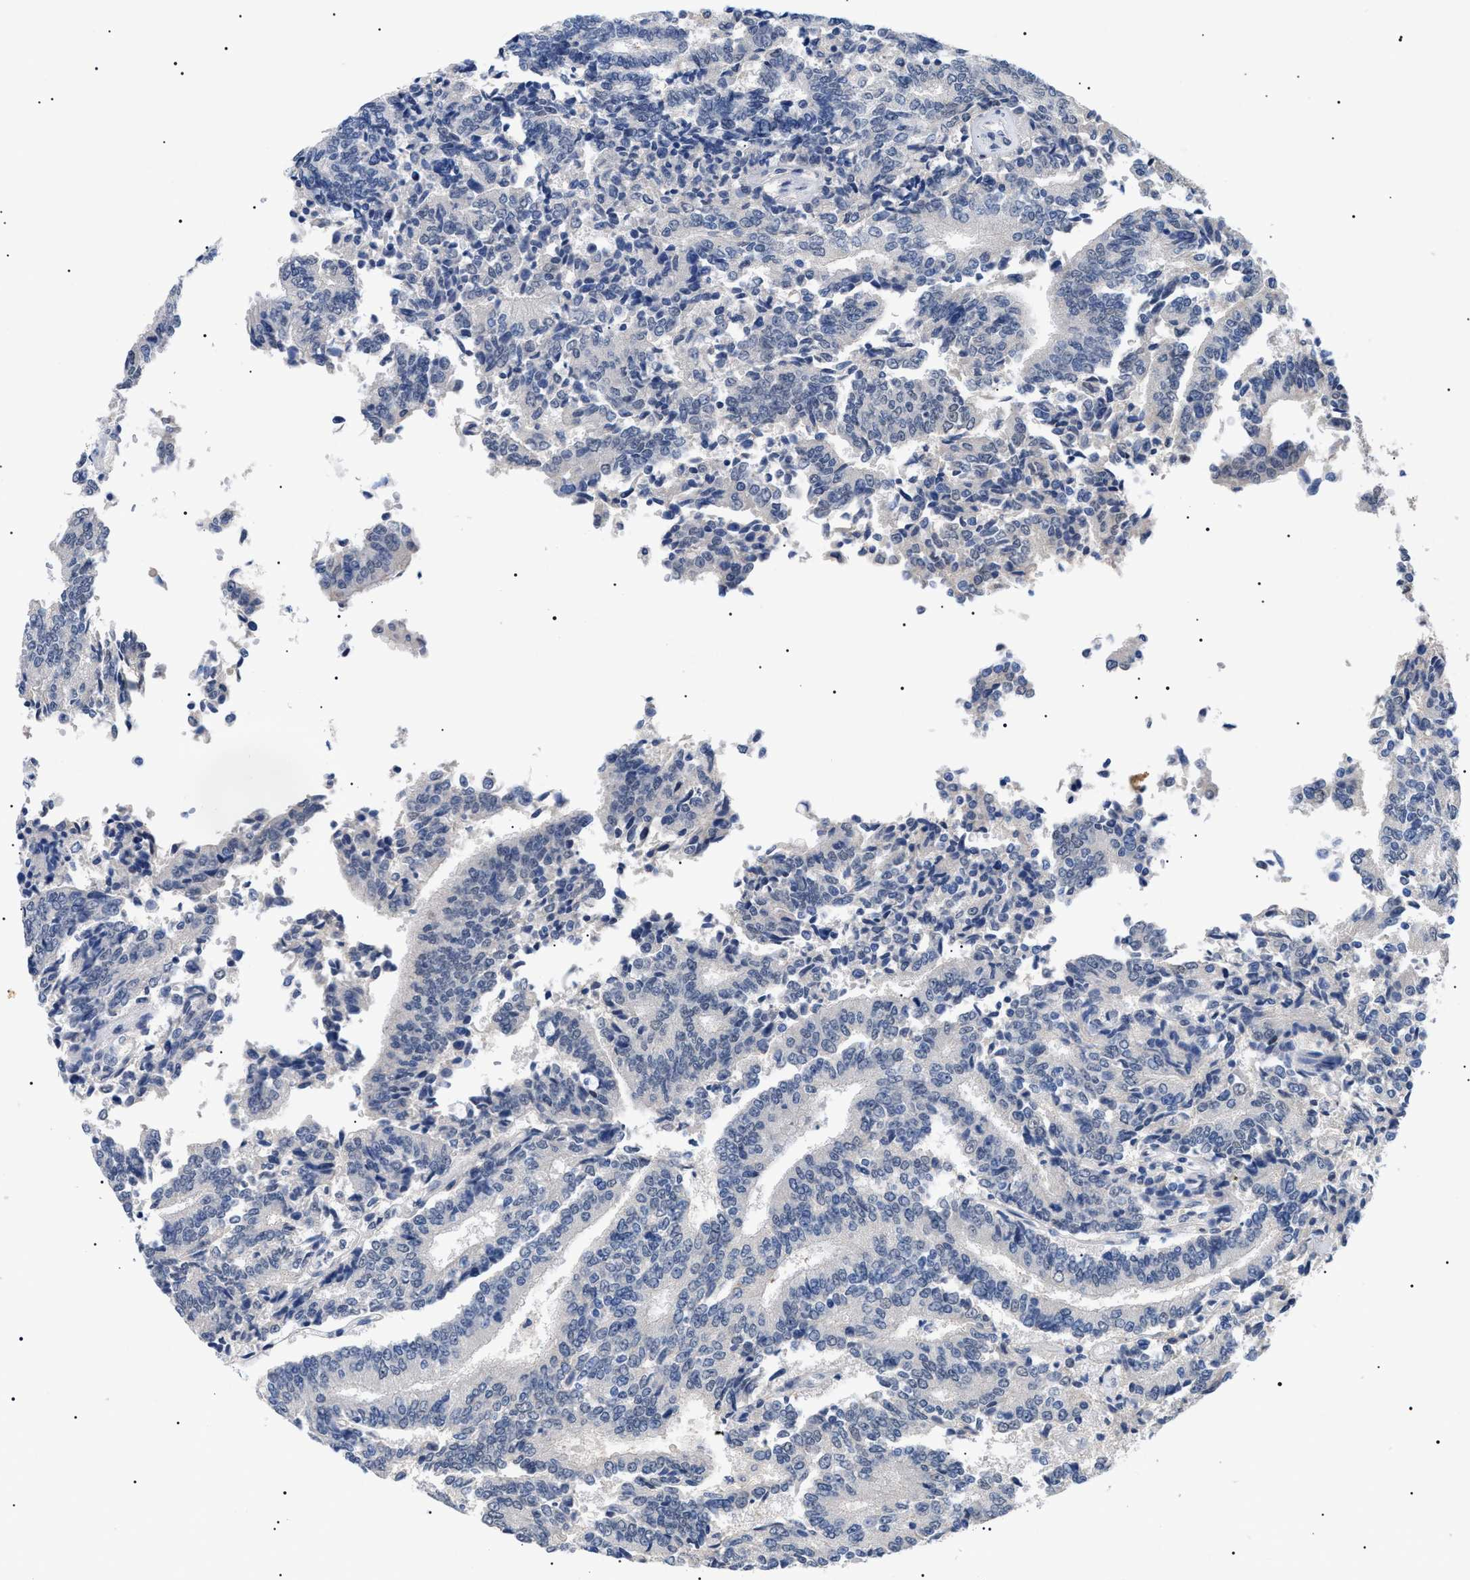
{"staining": {"intensity": "negative", "quantity": "none", "location": "none"}, "tissue": "prostate cancer", "cell_type": "Tumor cells", "image_type": "cancer", "snomed": [{"axis": "morphology", "description": "Normal tissue, NOS"}, {"axis": "morphology", "description": "Adenocarcinoma, High grade"}, {"axis": "topography", "description": "Prostate"}, {"axis": "topography", "description": "Seminal veicle"}], "caption": "DAB (3,3'-diaminobenzidine) immunohistochemical staining of prostate cancer displays no significant staining in tumor cells.", "gene": "PRRT2", "patient": {"sex": "male", "age": 55}}